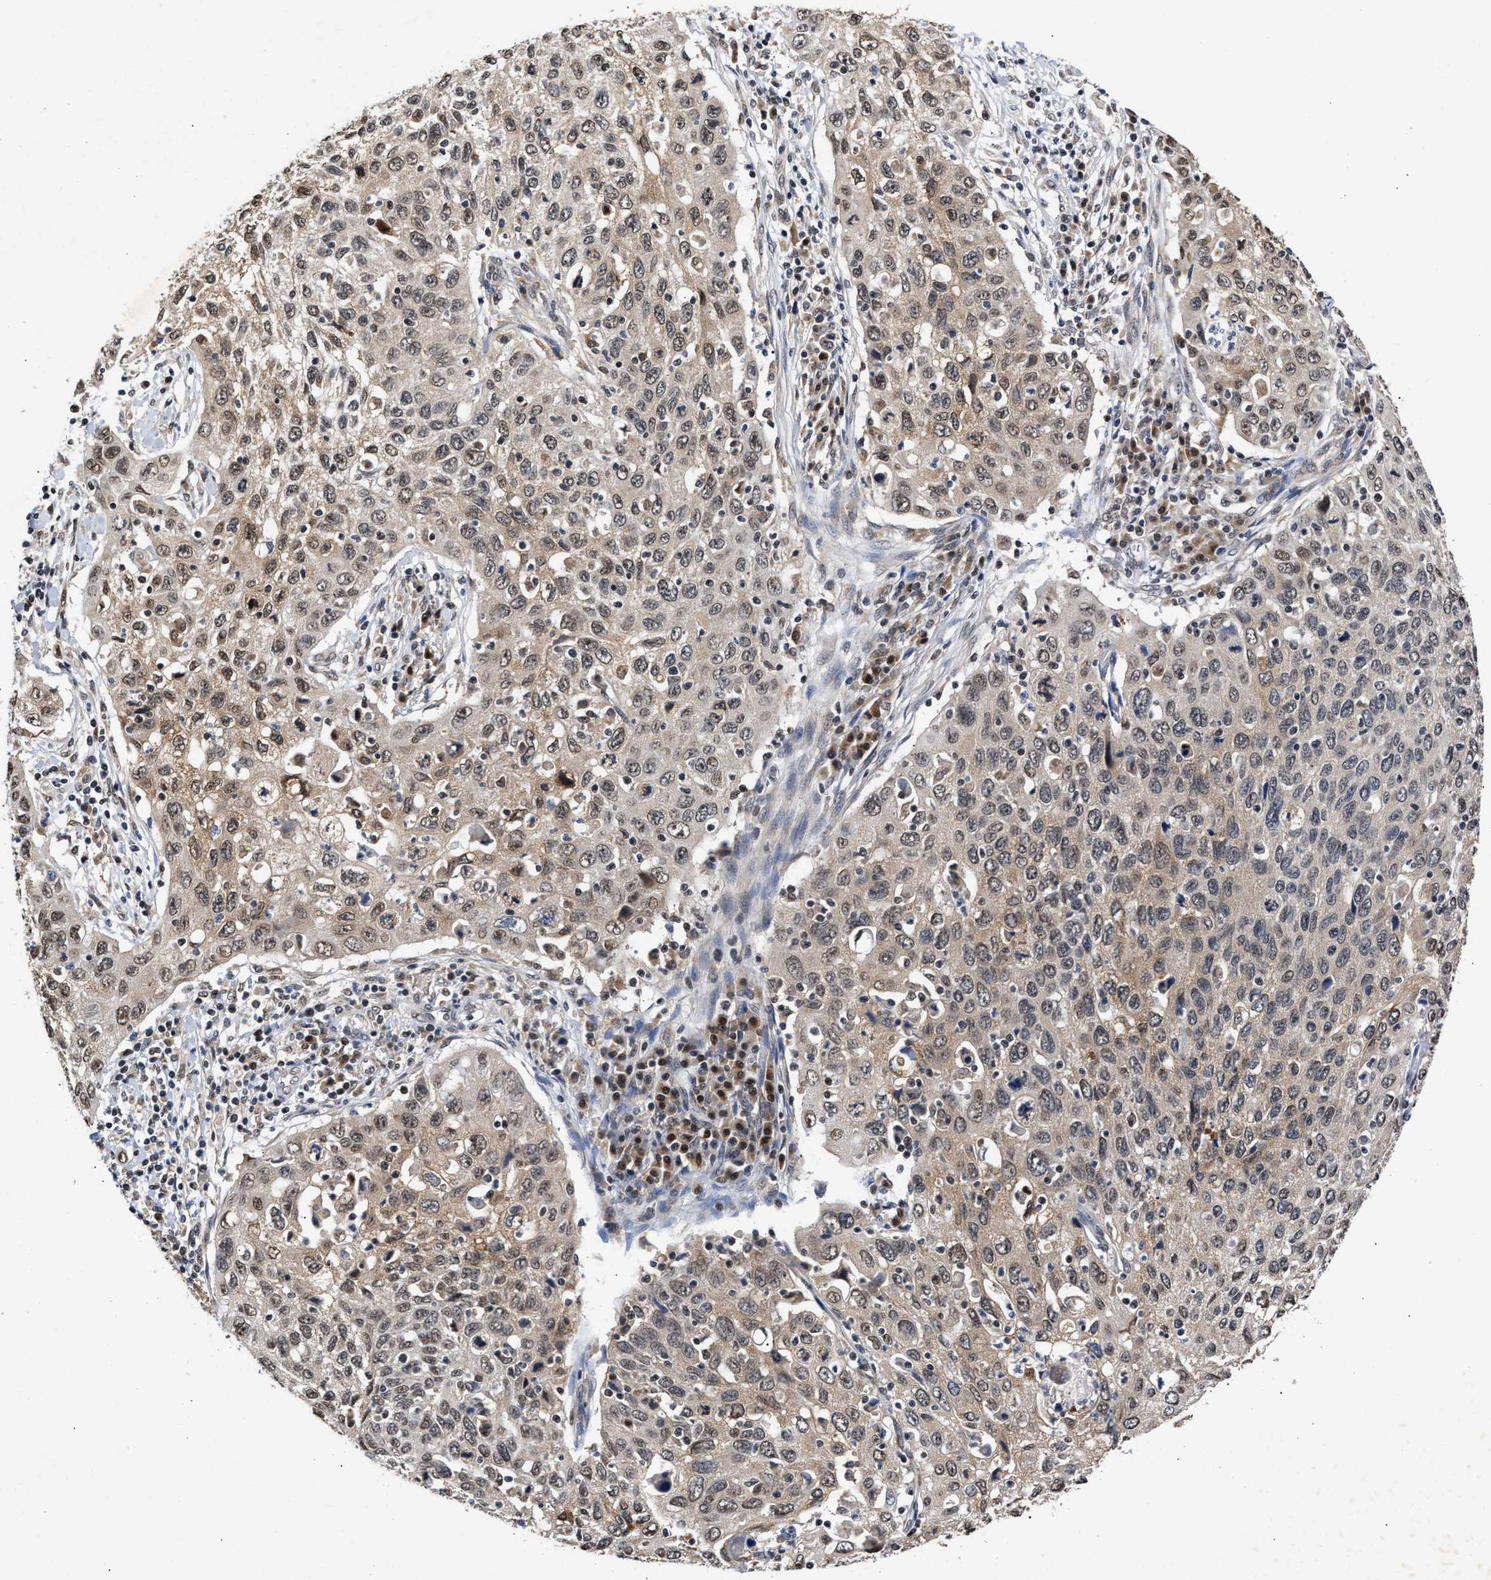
{"staining": {"intensity": "weak", "quantity": ">75%", "location": "cytoplasmic/membranous"}, "tissue": "cervical cancer", "cell_type": "Tumor cells", "image_type": "cancer", "snomed": [{"axis": "morphology", "description": "Squamous cell carcinoma, NOS"}, {"axis": "topography", "description": "Cervix"}], "caption": "Cervical cancer (squamous cell carcinoma) was stained to show a protein in brown. There is low levels of weak cytoplasmic/membranous positivity in about >75% of tumor cells.", "gene": "CLIP2", "patient": {"sex": "female", "age": 53}}